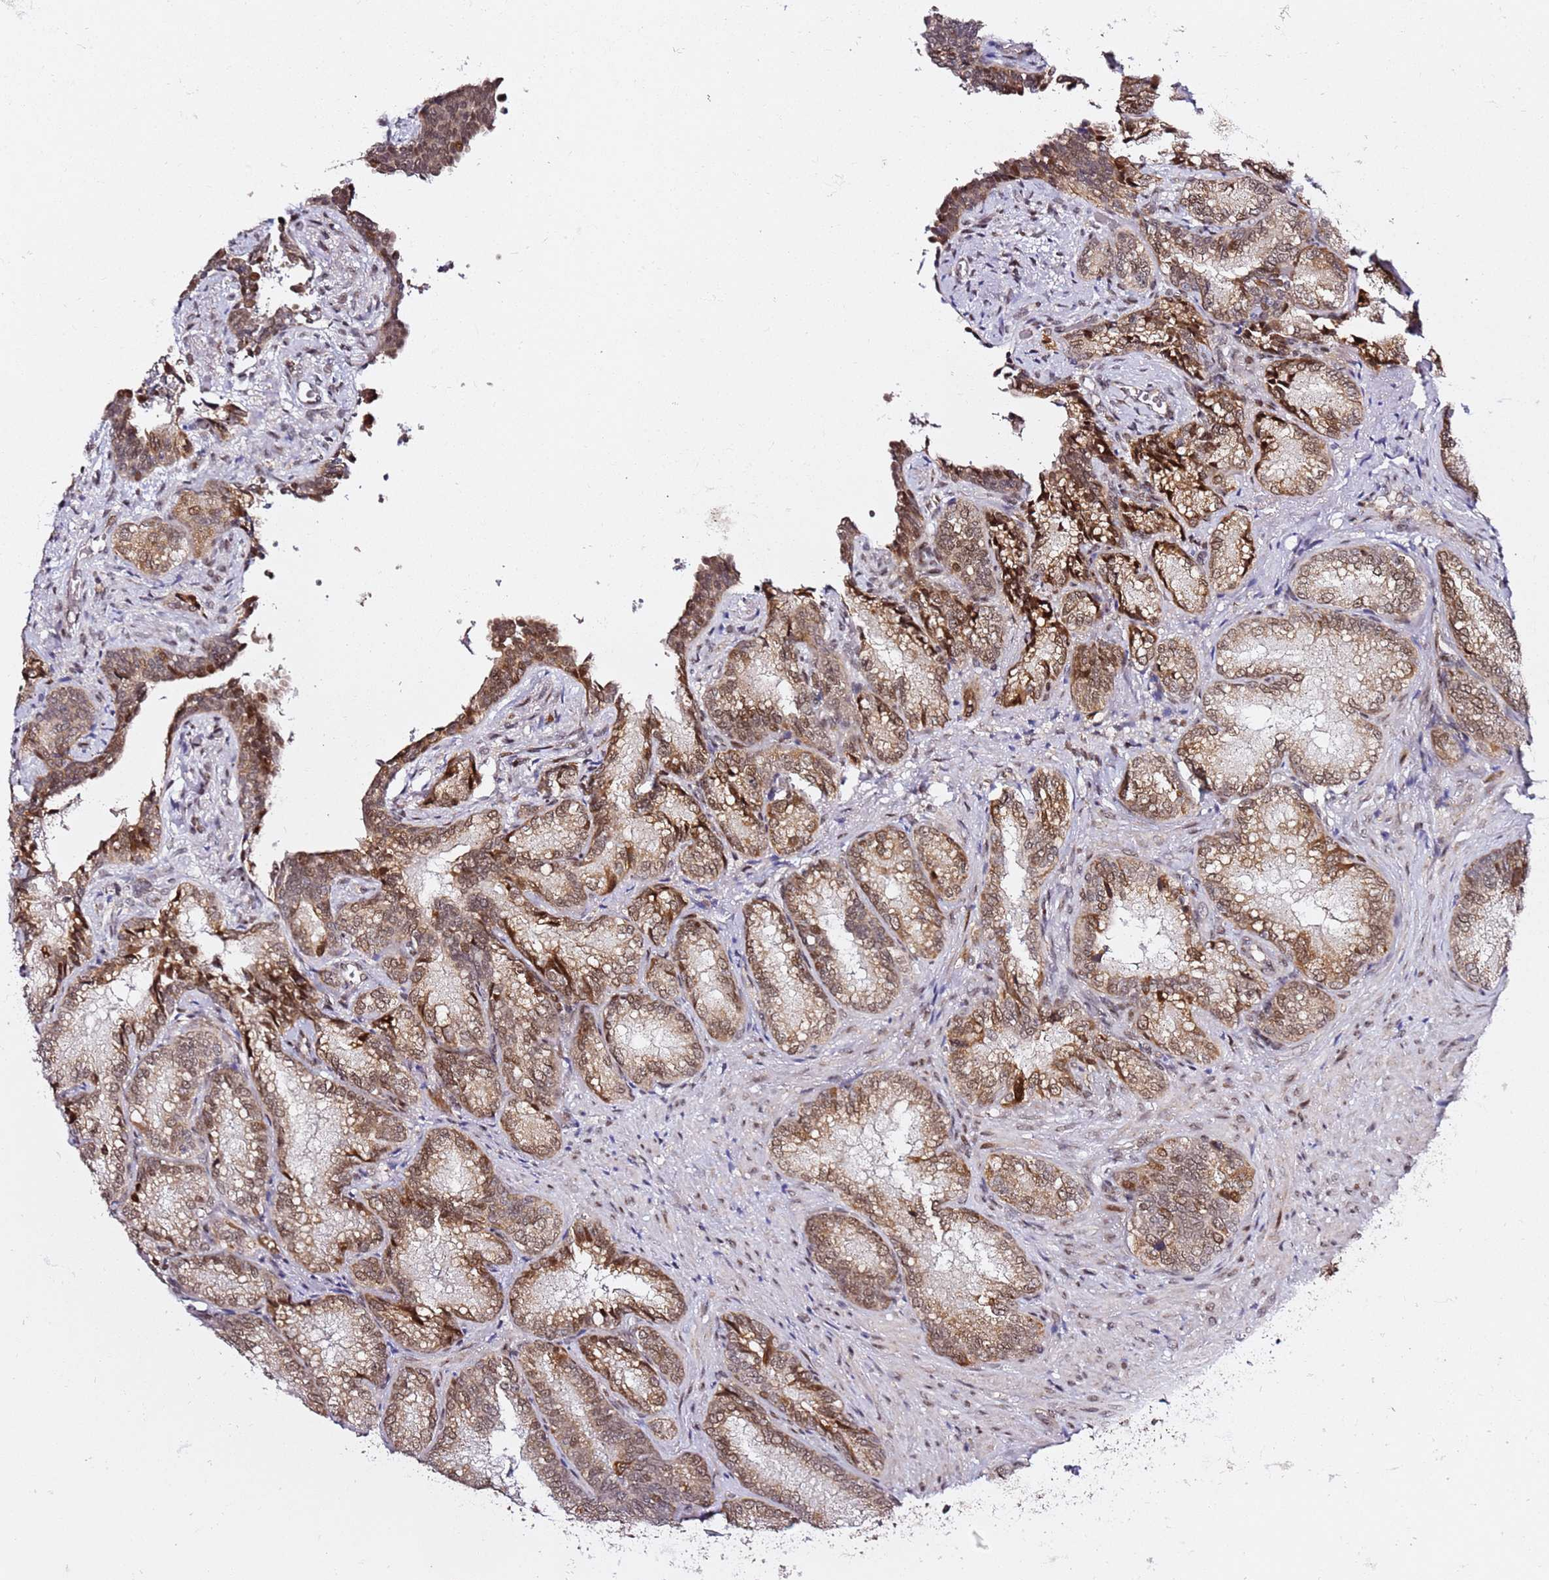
{"staining": {"intensity": "moderate", "quantity": ">75%", "location": "cytoplasmic/membranous,nuclear"}, "tissue": "seminal vesicle", "cell_type": "Glandular cells", "image_type": "normal", "snomed": [{"axis": "morphology", "description": "Normal tissue, NOS"}, {"axis": "topography", "description": "Seminal veicle"}], "caption": "Glandular cells display medium levels of moderate cytoplasmic/membranous,nuclear expression in about >75% of cells in benign seminal vesicle.", "gene": "TP53AIP1", "patient": {"sex": "male", "age": 58}}